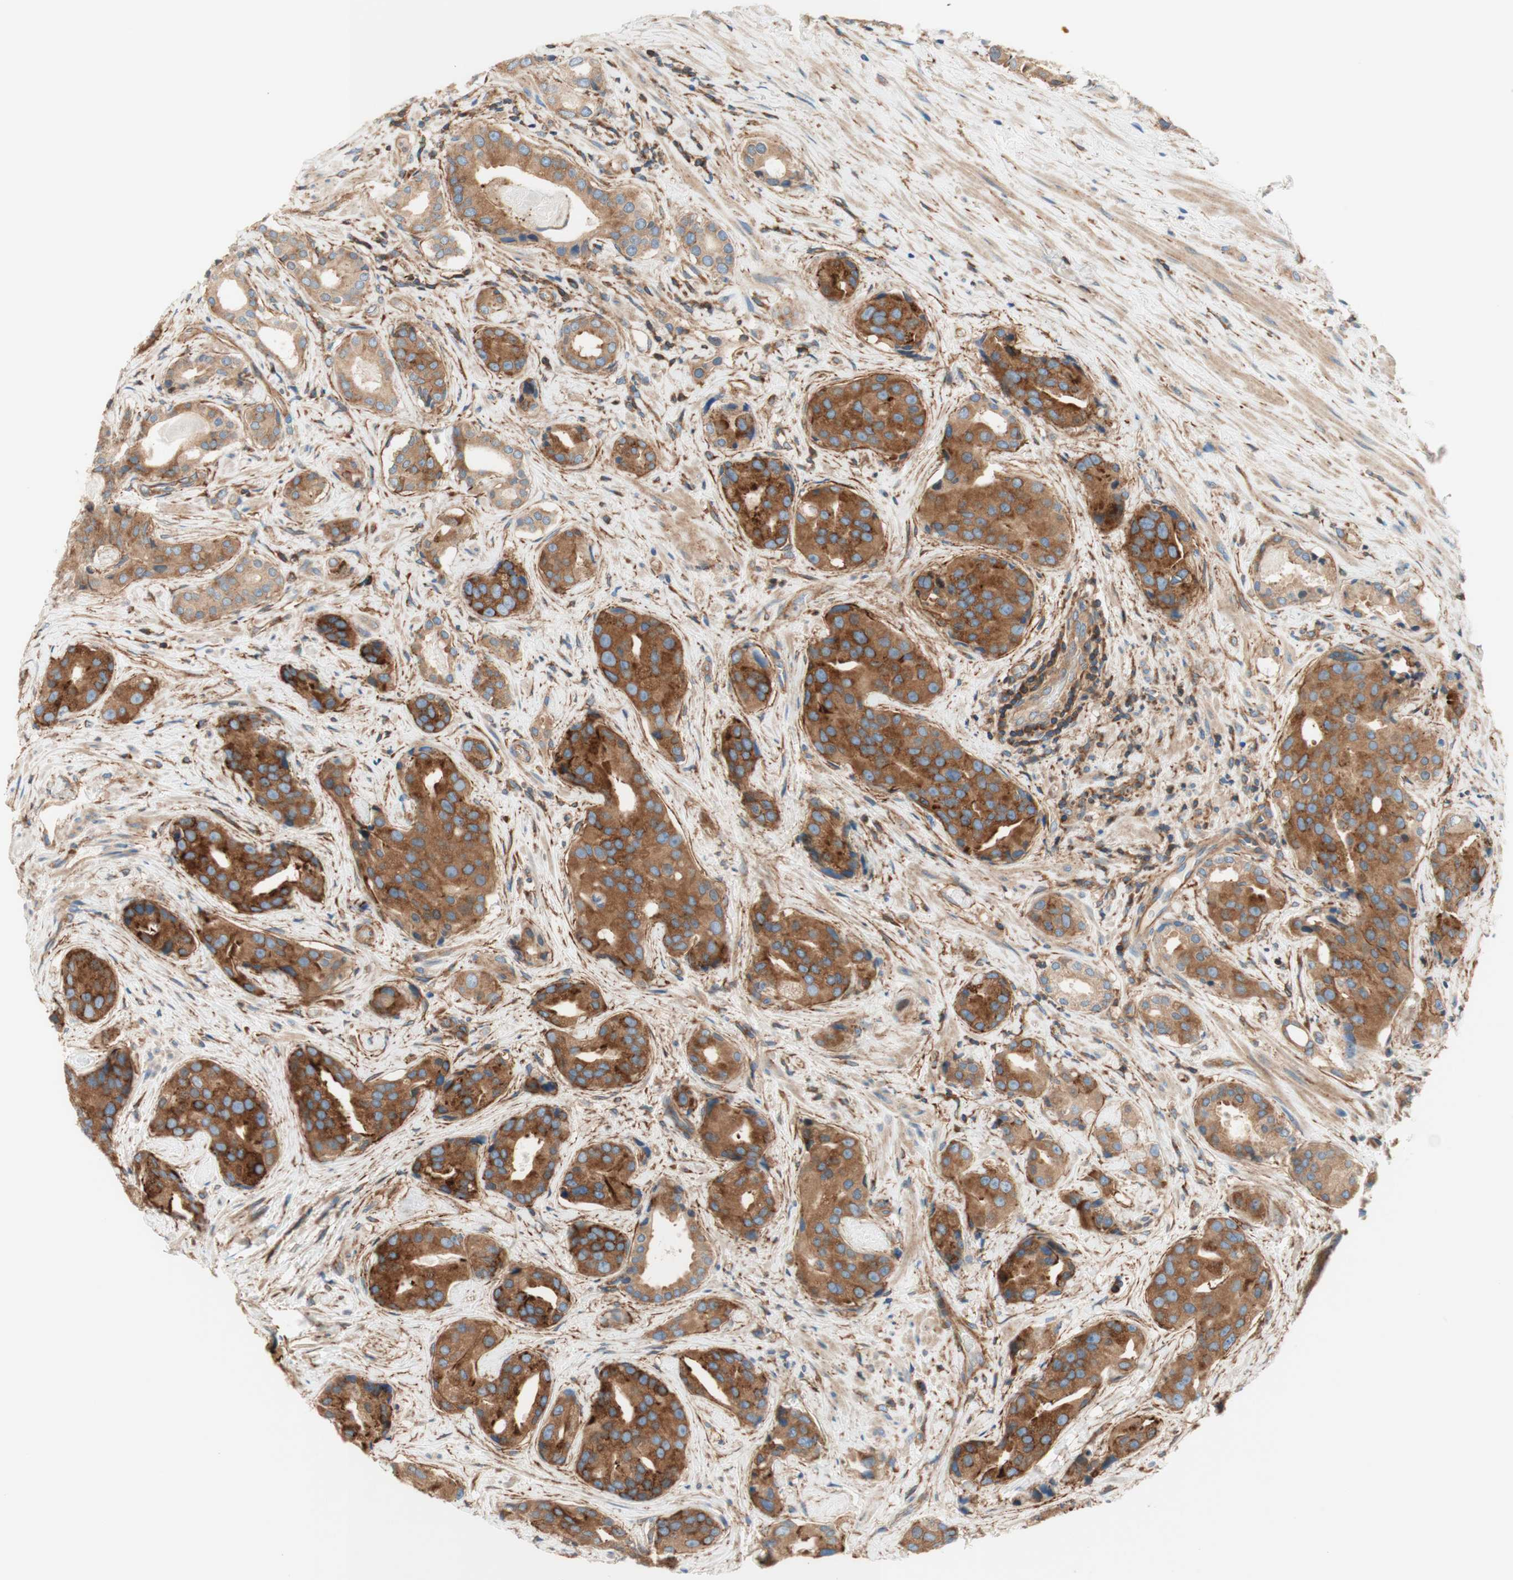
{"staining": {"intensity": "strong", "quantity": ">75%", "location": "cytoplasmic/membranous"}, "tissue": "prostate cancer", "cell_type": "Tumor cells", "image_type": "cancer", "snomed": [{"axis": "morphology", "description": "Adenocarcinoma, High grade"}, {"axis": "topography", "description": "Prostate"}], "caption": "Brown immunohistochemical staining in human prostate high-grade adenocarcinoma demonstrates strong cytoplasmic/membranous expression in approximately >75% of tumor cells.", "gene": "VPS26A", "patient": {"sex": "male", "age": 71}}